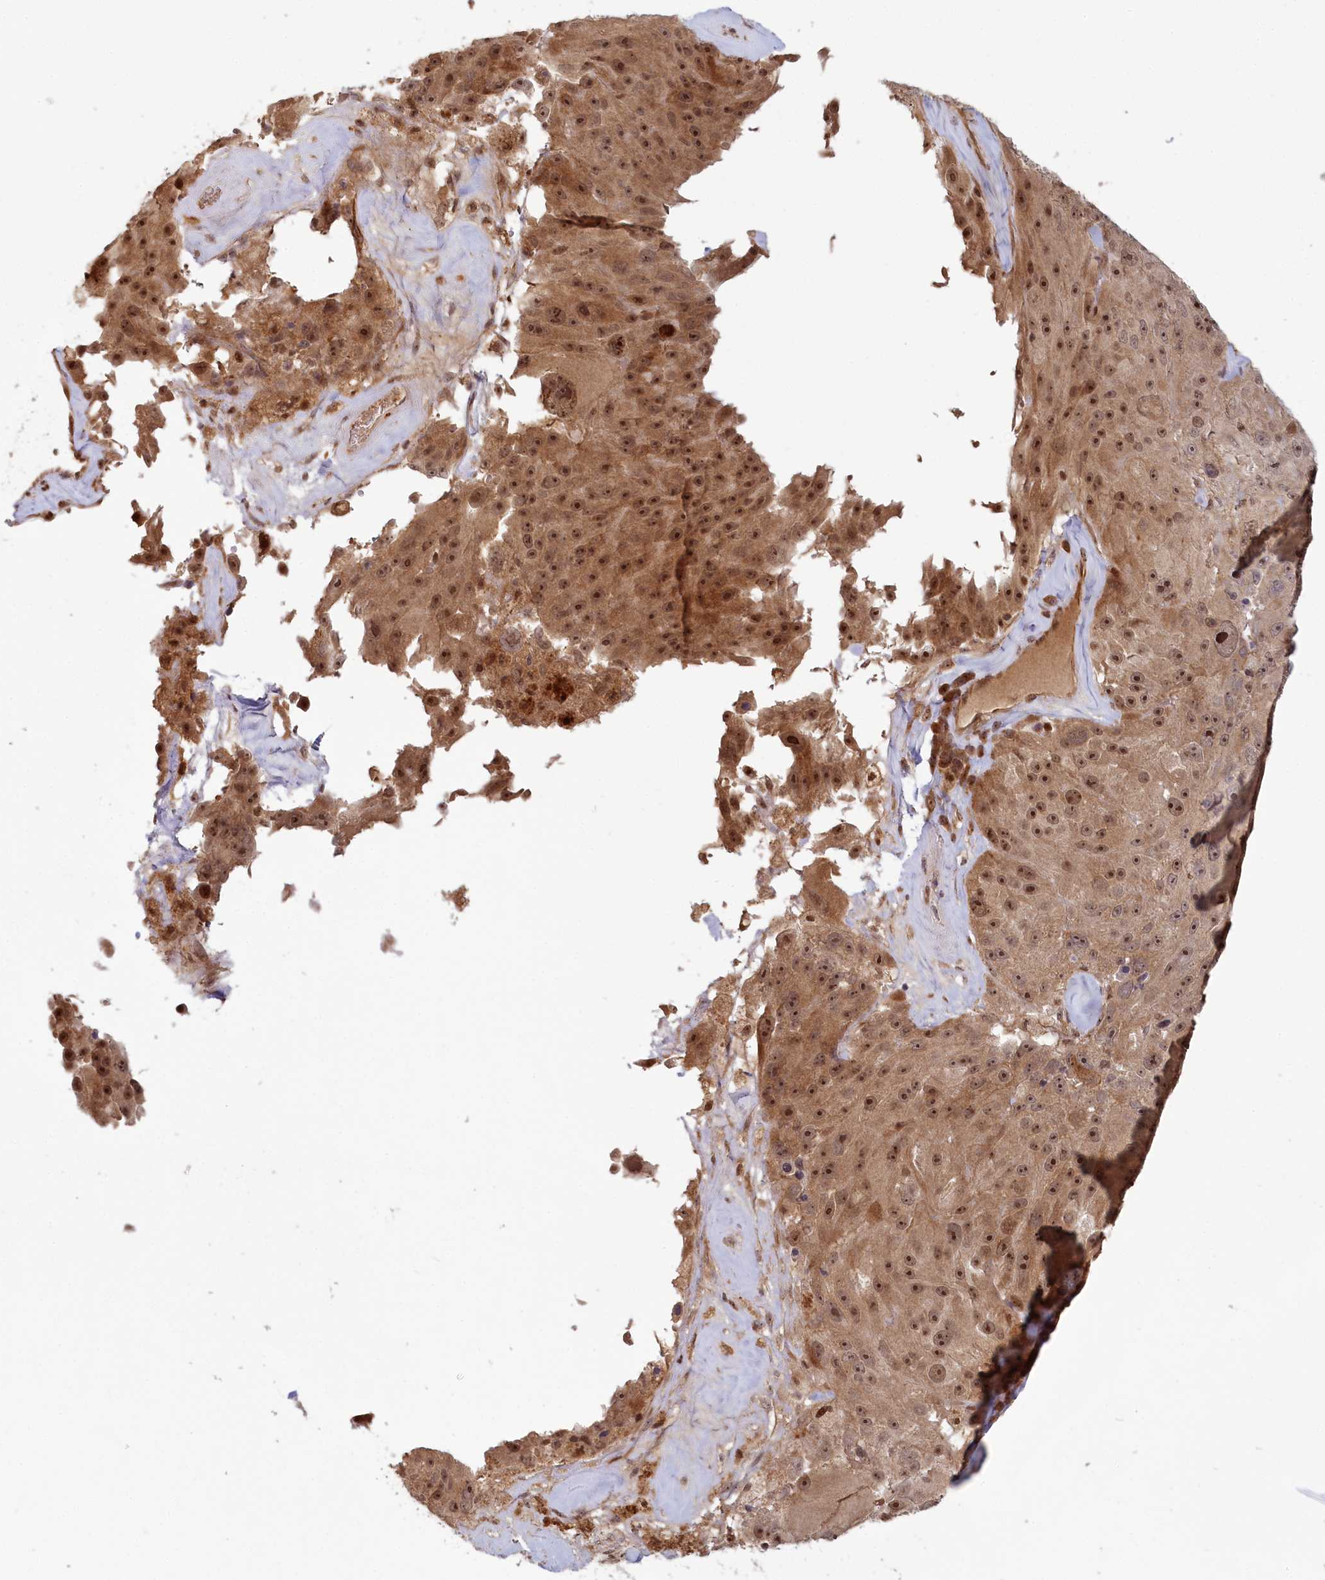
{"staining": {"intensity": "moderate", "quantity": ">75%", "location": "cytoplasmic/membranous,nuclear"}, "tissue": "melanoma", "cell_type": "Tumor cells", "image_type": "cancer", "snomed": [{"axis": "morphology", "description": "Malignant melanoma, Metastatic site"}, {"axis": "topography", "description": "Lymph node"}], "caption": "The micrograph exhibits a brown stain indicating the presence of a protein in the cytoplasmic/membranous and nuclear of tumor cells in malignant melanoma (metastatic site).", "gene": "WAPL", "patient": {"sex": "male", "age": 62}}